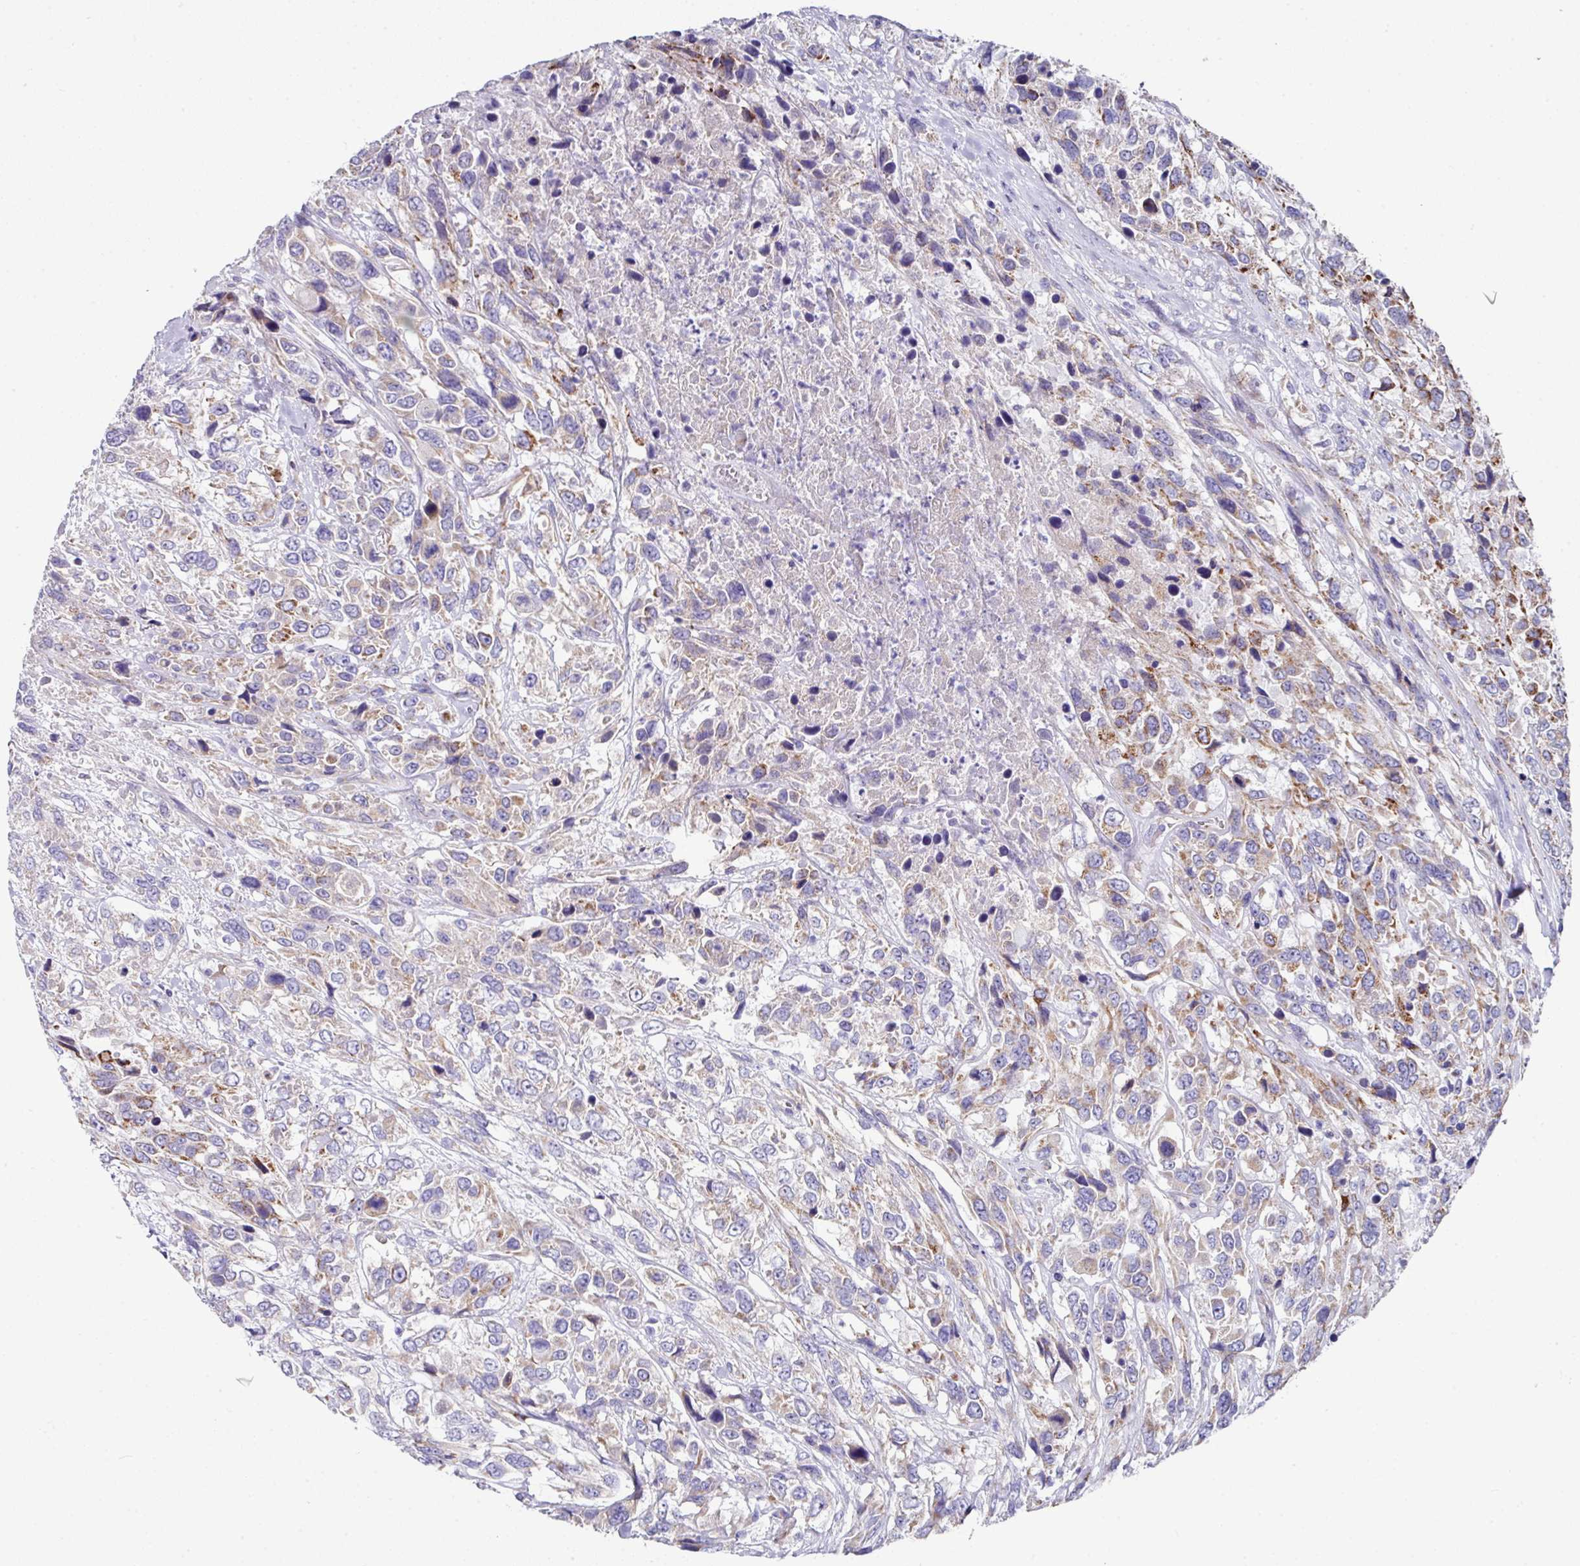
{"staining": {"intensity": "moderate", "quantity": "25%-75%", "location": "cytoplasmic/membranous"}, "tissue": "urothelial cancer", "cell_type": "Tumor cells", "image_type": "cancer", "snomed": [{"axis": "morphology", "description": "Urothelial carcinoma, High grade"}, {"axis": "topography", "description": "Urinary bladder"}], "caption": "The micrograph shows staining of urothelial cancer, revealing moderate cytoplasmic/membranous protein expression (brown color) within tumor cells.", "gene": "CLDN1", "patient": {"sex": "female", "age": 70}}